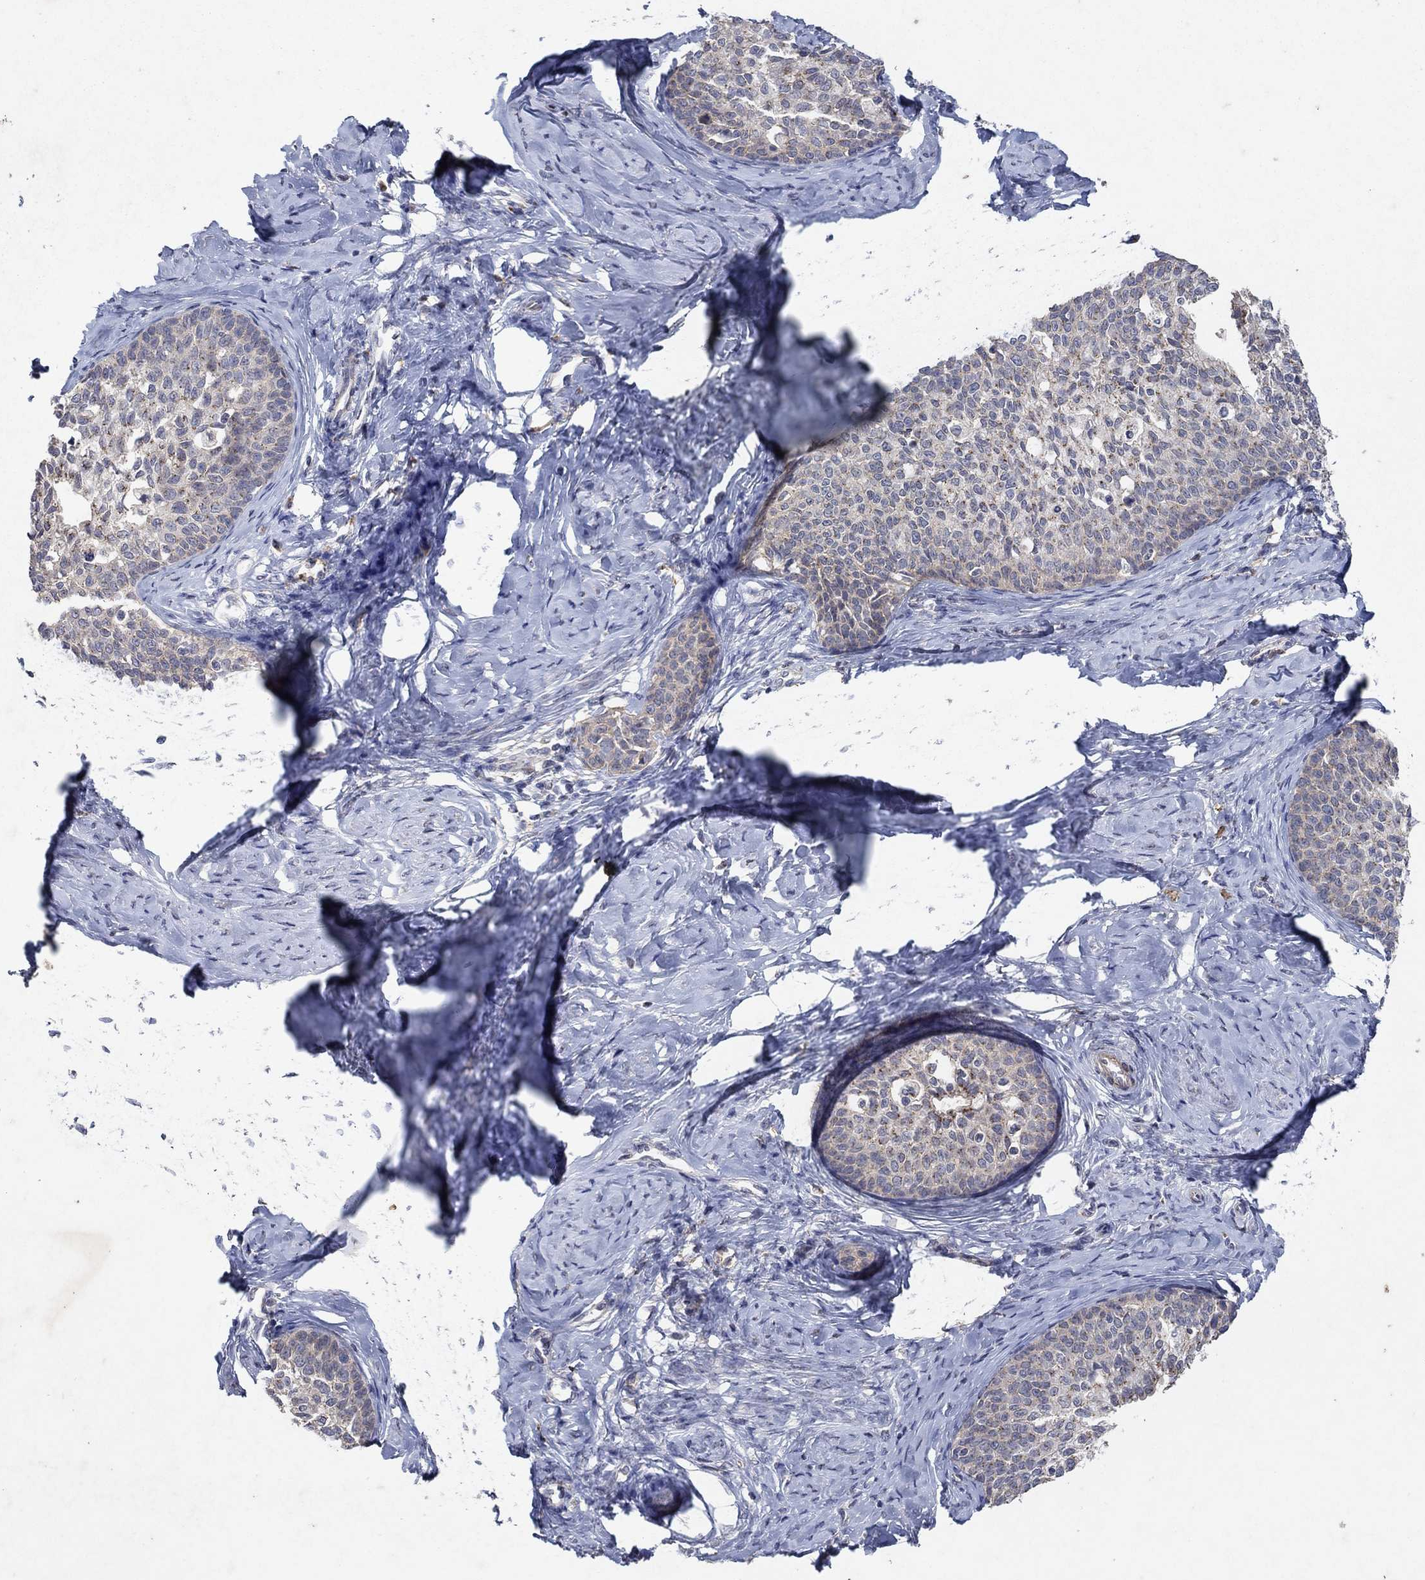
{"staining": {"intensity": "strong", "quantity": "<25%", "location": "cytoplasmic/membranous"}, "tissue": "cervical cancer", "cell_type": "Tumor cells", "image_type": "cancer", "snomed": [{"axis": "morphology", "description": "Squamous cell carcinoma, NOS"}, {"axis": "topography", "description": "Cervix"}], "caption": "Protein staining of cervical cancer (squamous cell carcinoma) tissue exhibits strong cytoplasmic/membranous staining in about <25% of tumor cells.", "gene": "FRG1", "patient": {"sex": "female", "age": 51}}